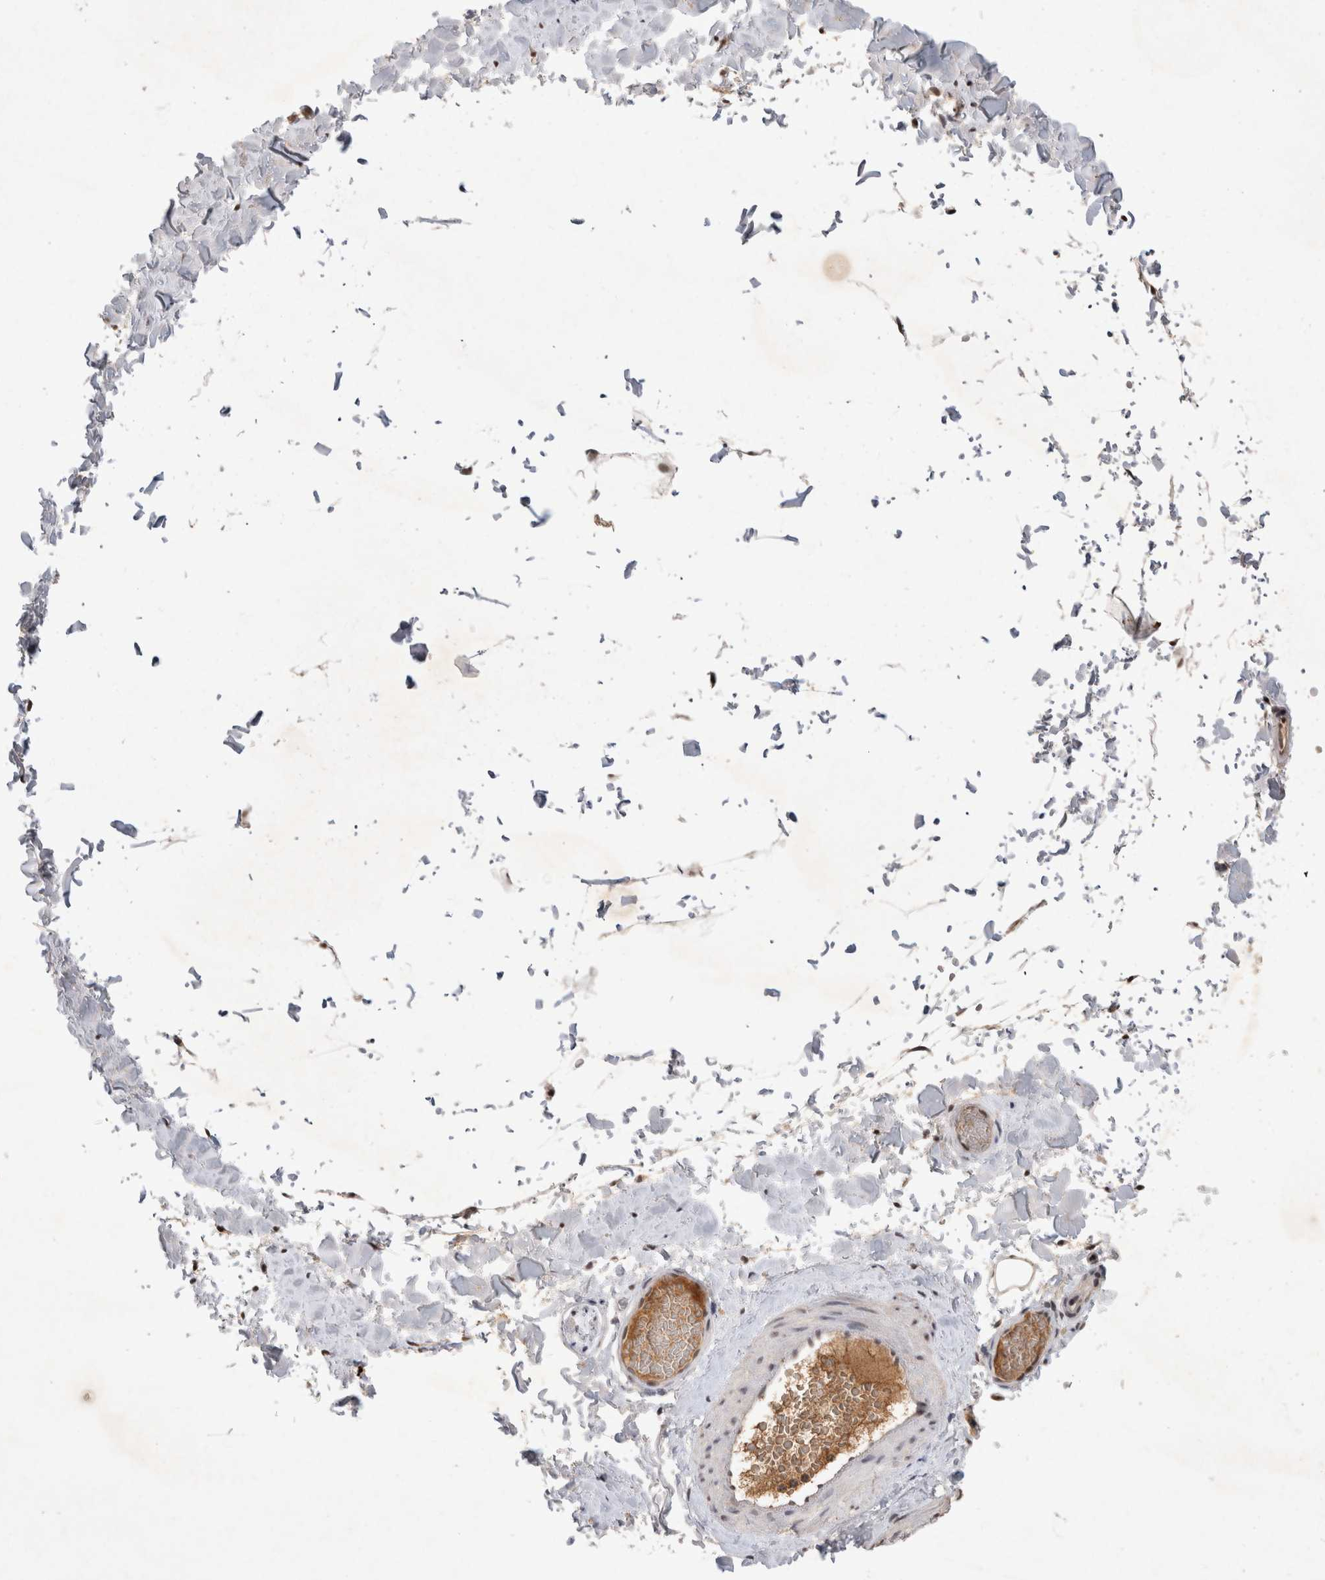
{"staining": {"intensity": "negative", "quantity": "none", "location": "none"}, "tissue": "adipose tissue", "cell_type": "Adipocytes", "image_type": "normal", "snomed": [{"axis": "morphology", "description": "Normal tissue, NOS"}, {"axis": "topography", "description": "Adipose tissue"}, {"axis": "topography", "description": "Vascular tissue"}, {"axis": "topography", "description": "Peripheral nerve tissue"}], "caption": "This is an IHC micrograph of normal adipose tissue. There is no expression in adipocytes.", "gene": "XRCC5", "patient": {"sex": "male", "age": 25}}